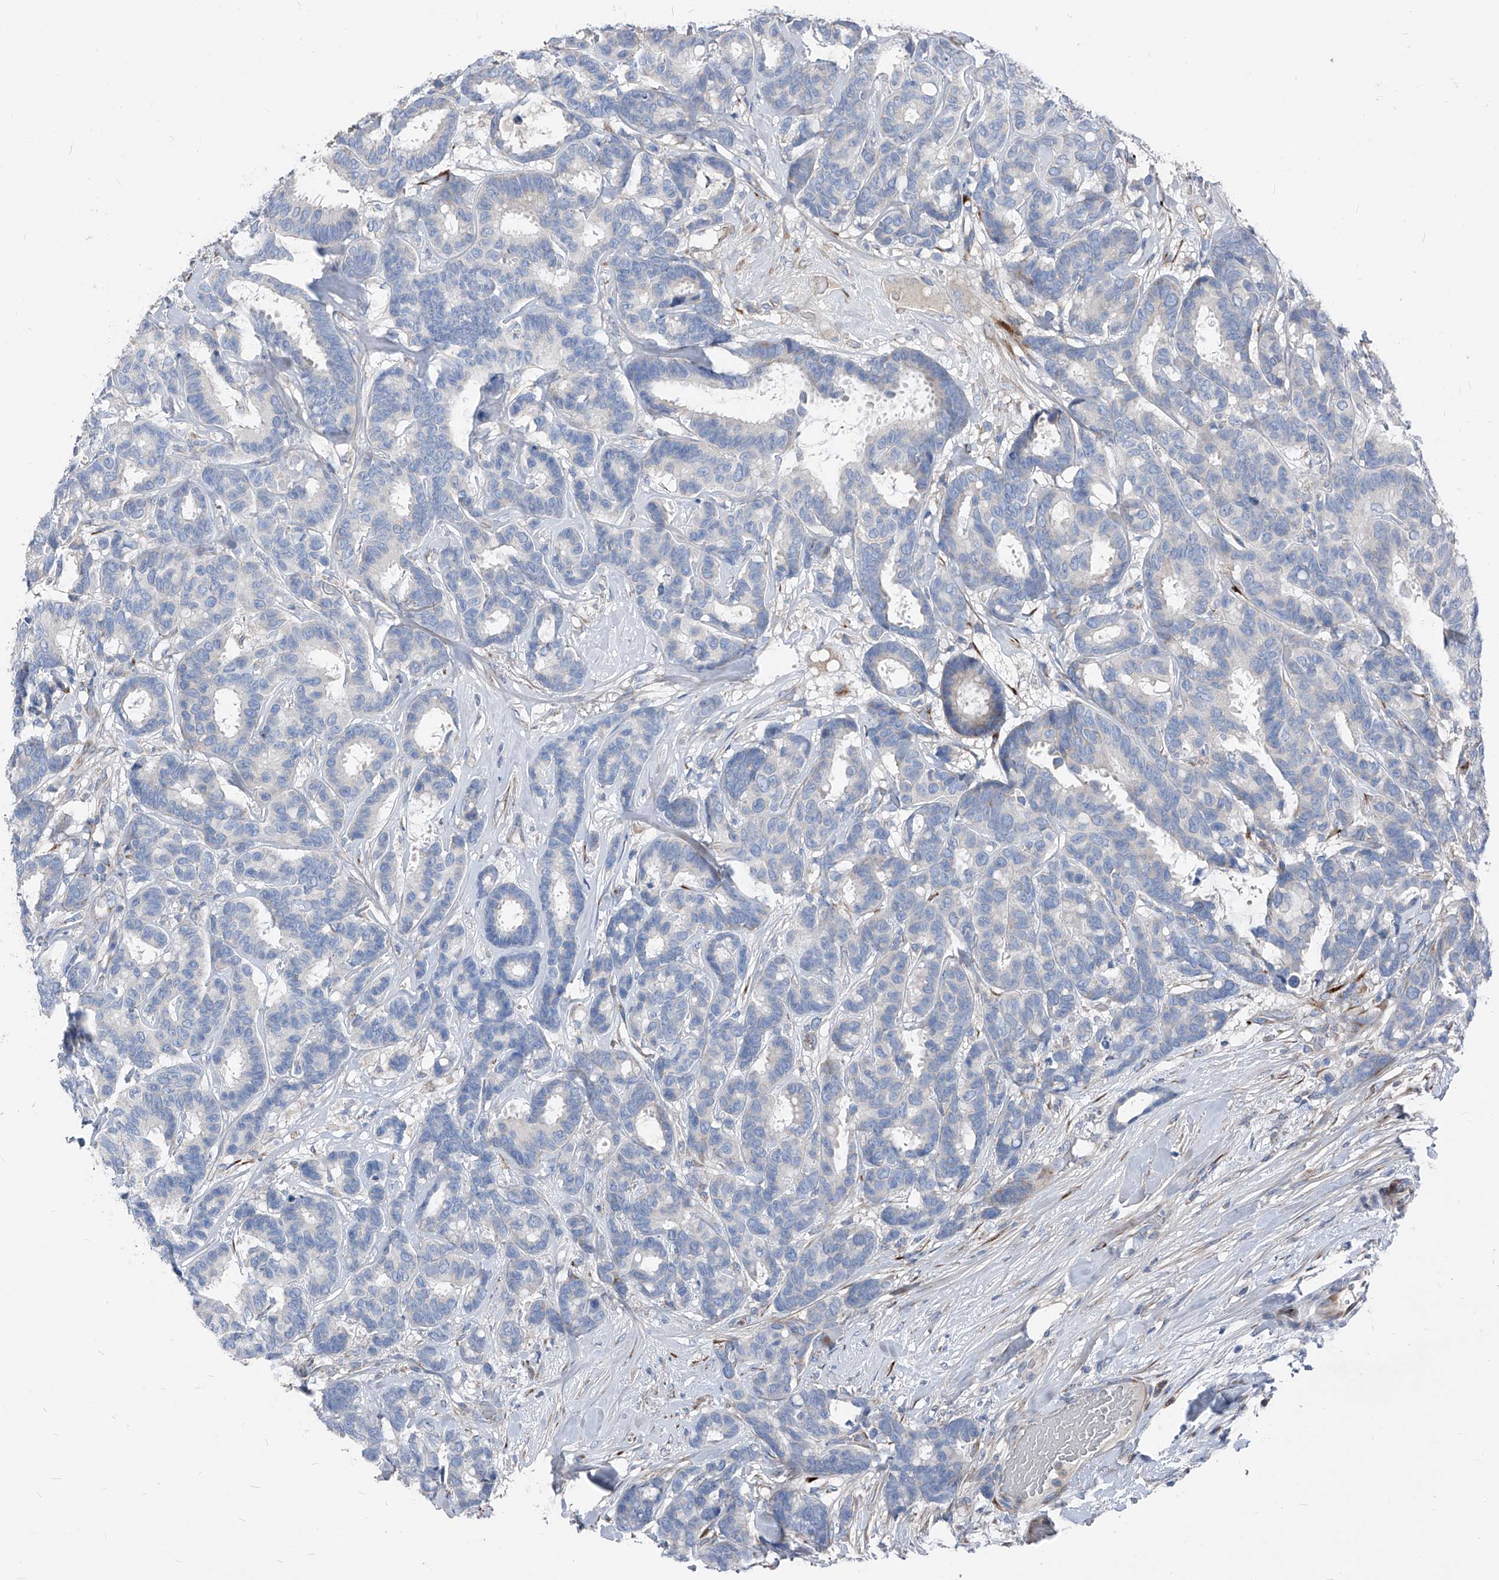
{"staining": {"intensity": "negative", "quantity": "none", "location": "none"}, "tissue": "breast cancer", "cell_type": "Tumor cells", "image_type": "cancer", "snomed": [{"axis": "morphology", "description": "Duct carcinoma"}, {"axis": "topography", "description": "Breast"}], "caption": "Protein analysis of breast invasive ductal carcinoma demonstrates no significant staining in tumor cells.", "gene": "IFI27", "patient": {"sex": "female", "age": 87}}